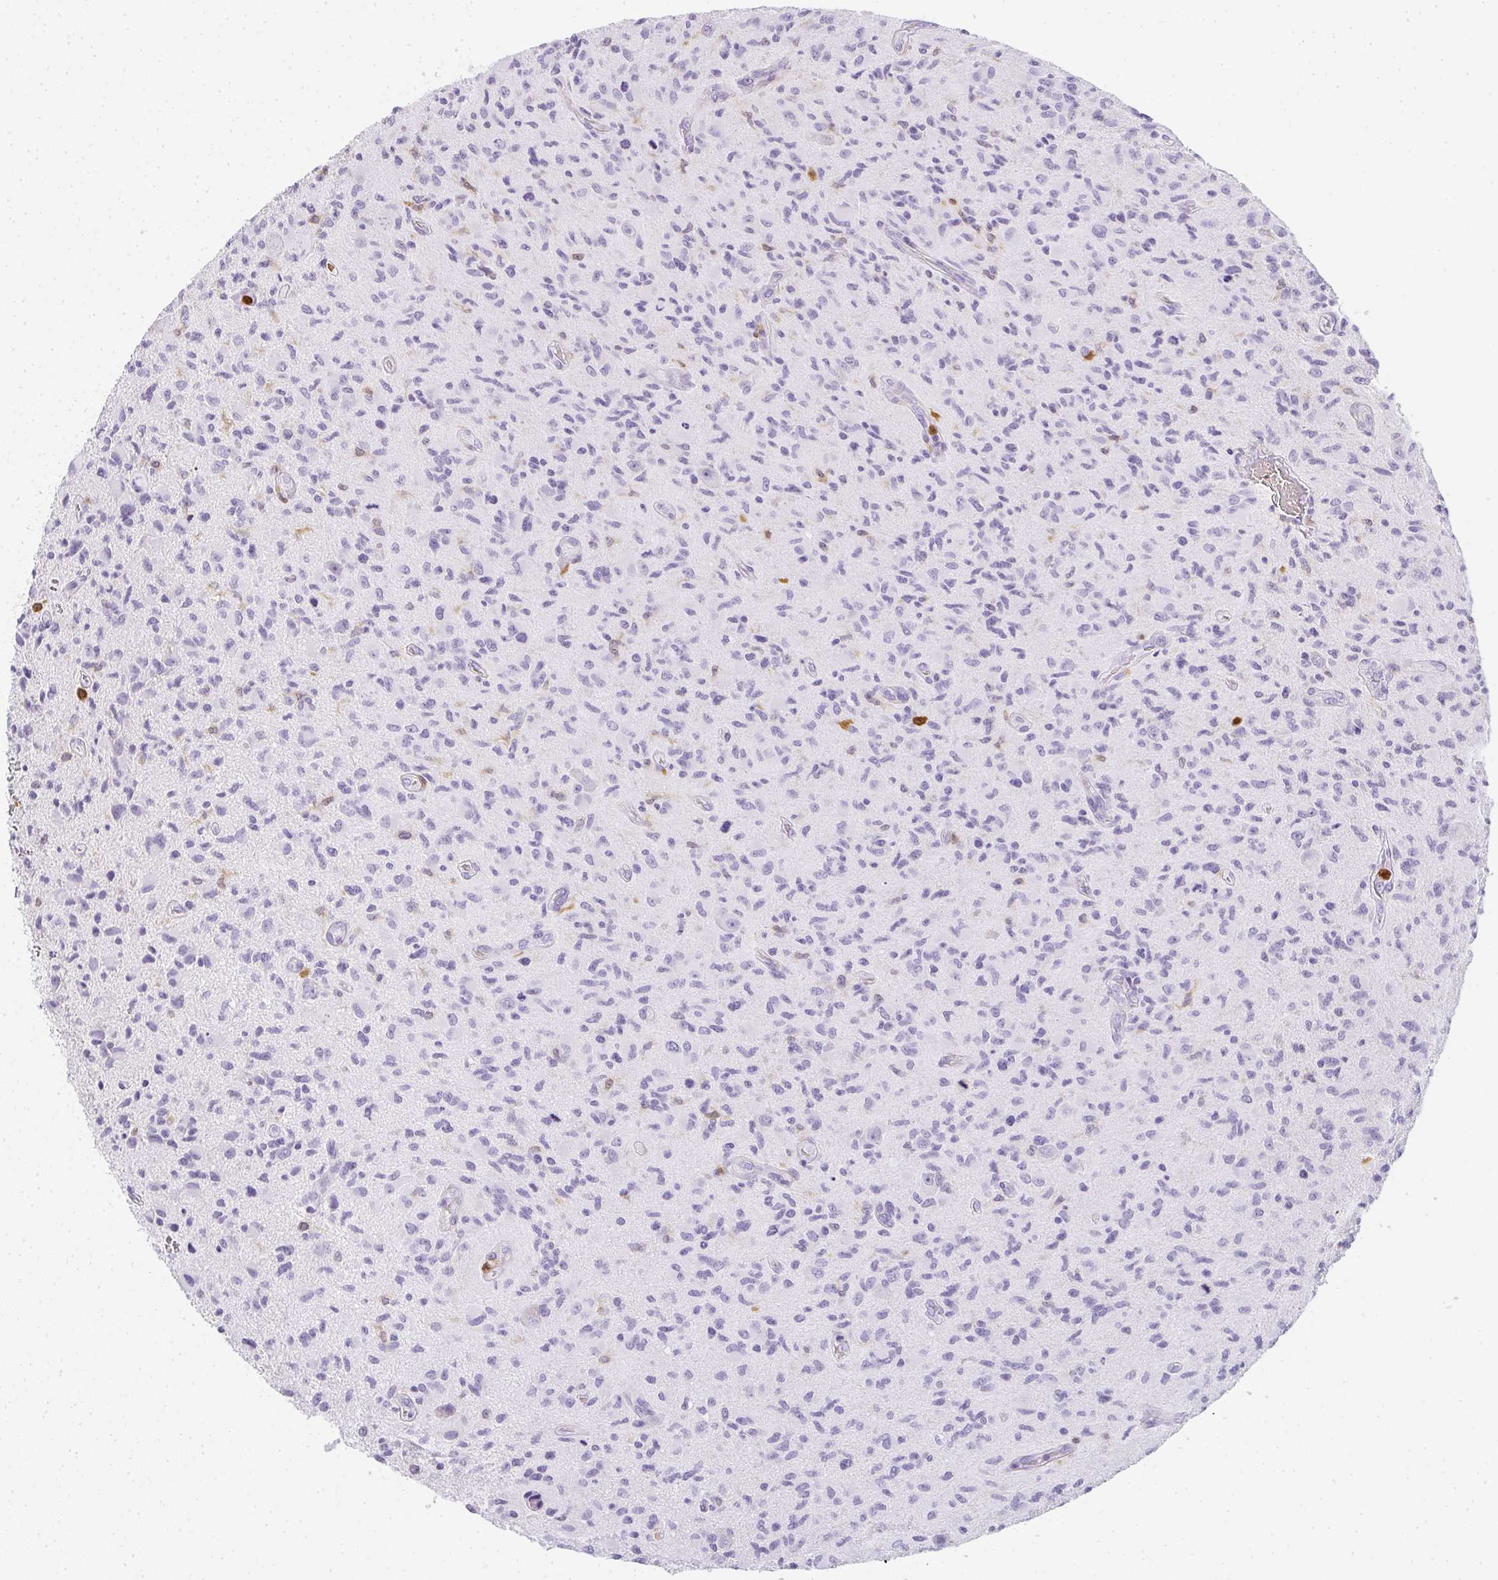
{"staining": {"intensity": "negative", "quantity": "none", "location": "none"}, "tissue": "glioma", "cell_type": "Tumor cells", "image_type": "cancer", "snomed": [{"axis": "morphology", "description": "Glioma, malignant, High grade"}, {"axis": "topography", "description": "Brain"}], "caption": "High power microscopy micrograph of an immunohistochemistry (IHC) photomicrograph of glioma, revealing no significant positivity in tumor cells. (DAB (3,3'-diaminobenzidine) immunohistochemistry (IHC) visualized using brightfield microscopy, high magnification).", "gene": "HK3", "patient": {"sex": "female", "age": 65}}